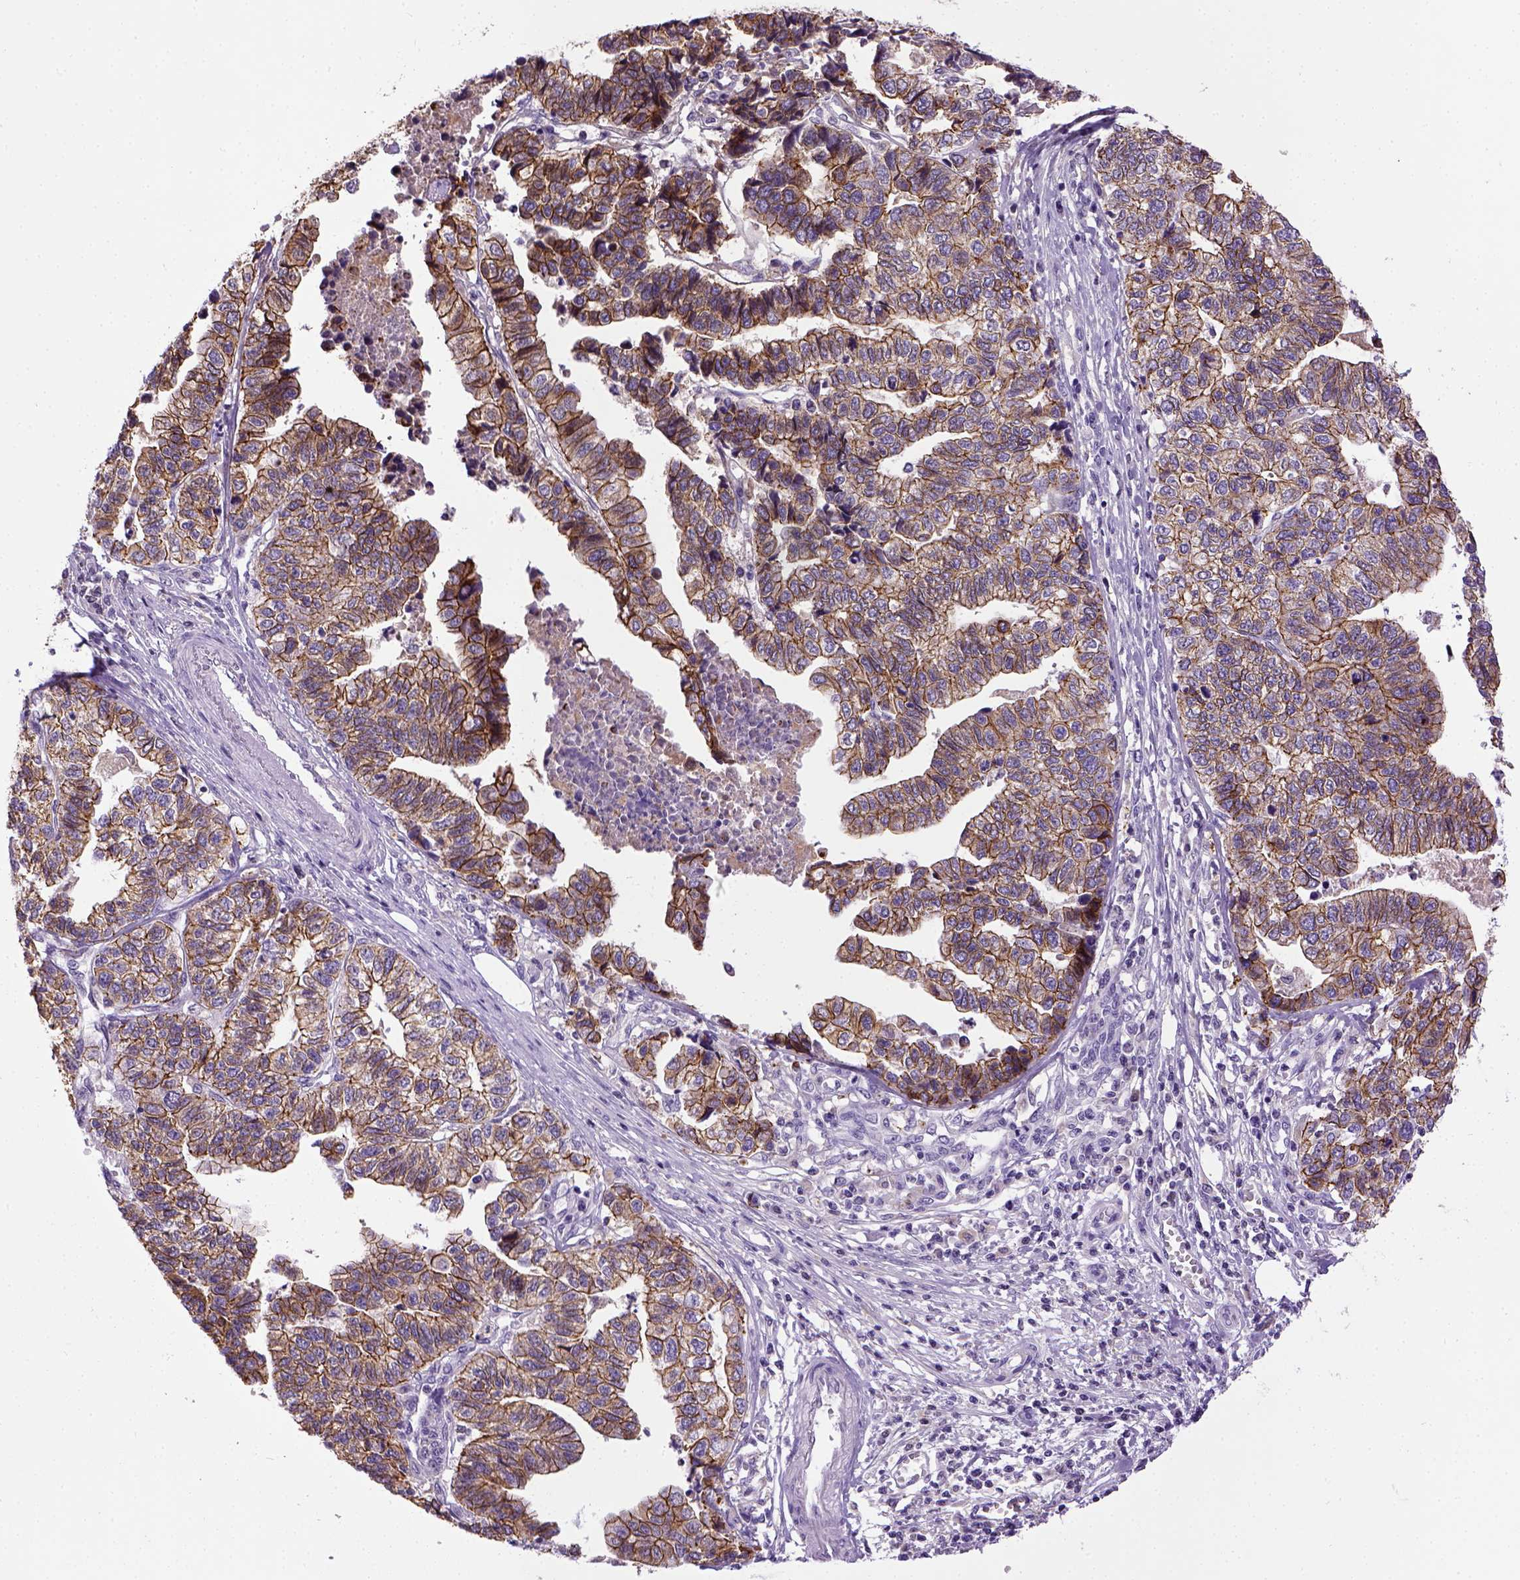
{"staining": {"intensity": "strong", "quantity": ">75%", "location": "cytoplasmic/membranous"}, "tissue": "stomach cancer", "cell_type": "Tumor cells", "image_type": "cancer", "snomed": [{"axis": "morphology", "description": "Adenocarcinoma, NOS"}, {"axis": "topography", "description": "Stomach, upper"}], "caption": "About >75% of tumor cells in stomach adenocarcinoma reveal strong cytoplasmic/membranous protein positivity as visualized by brown immunohistochemical staining.", "gene": "CDH1", "patient": {"sex": "female", "age": 67}}